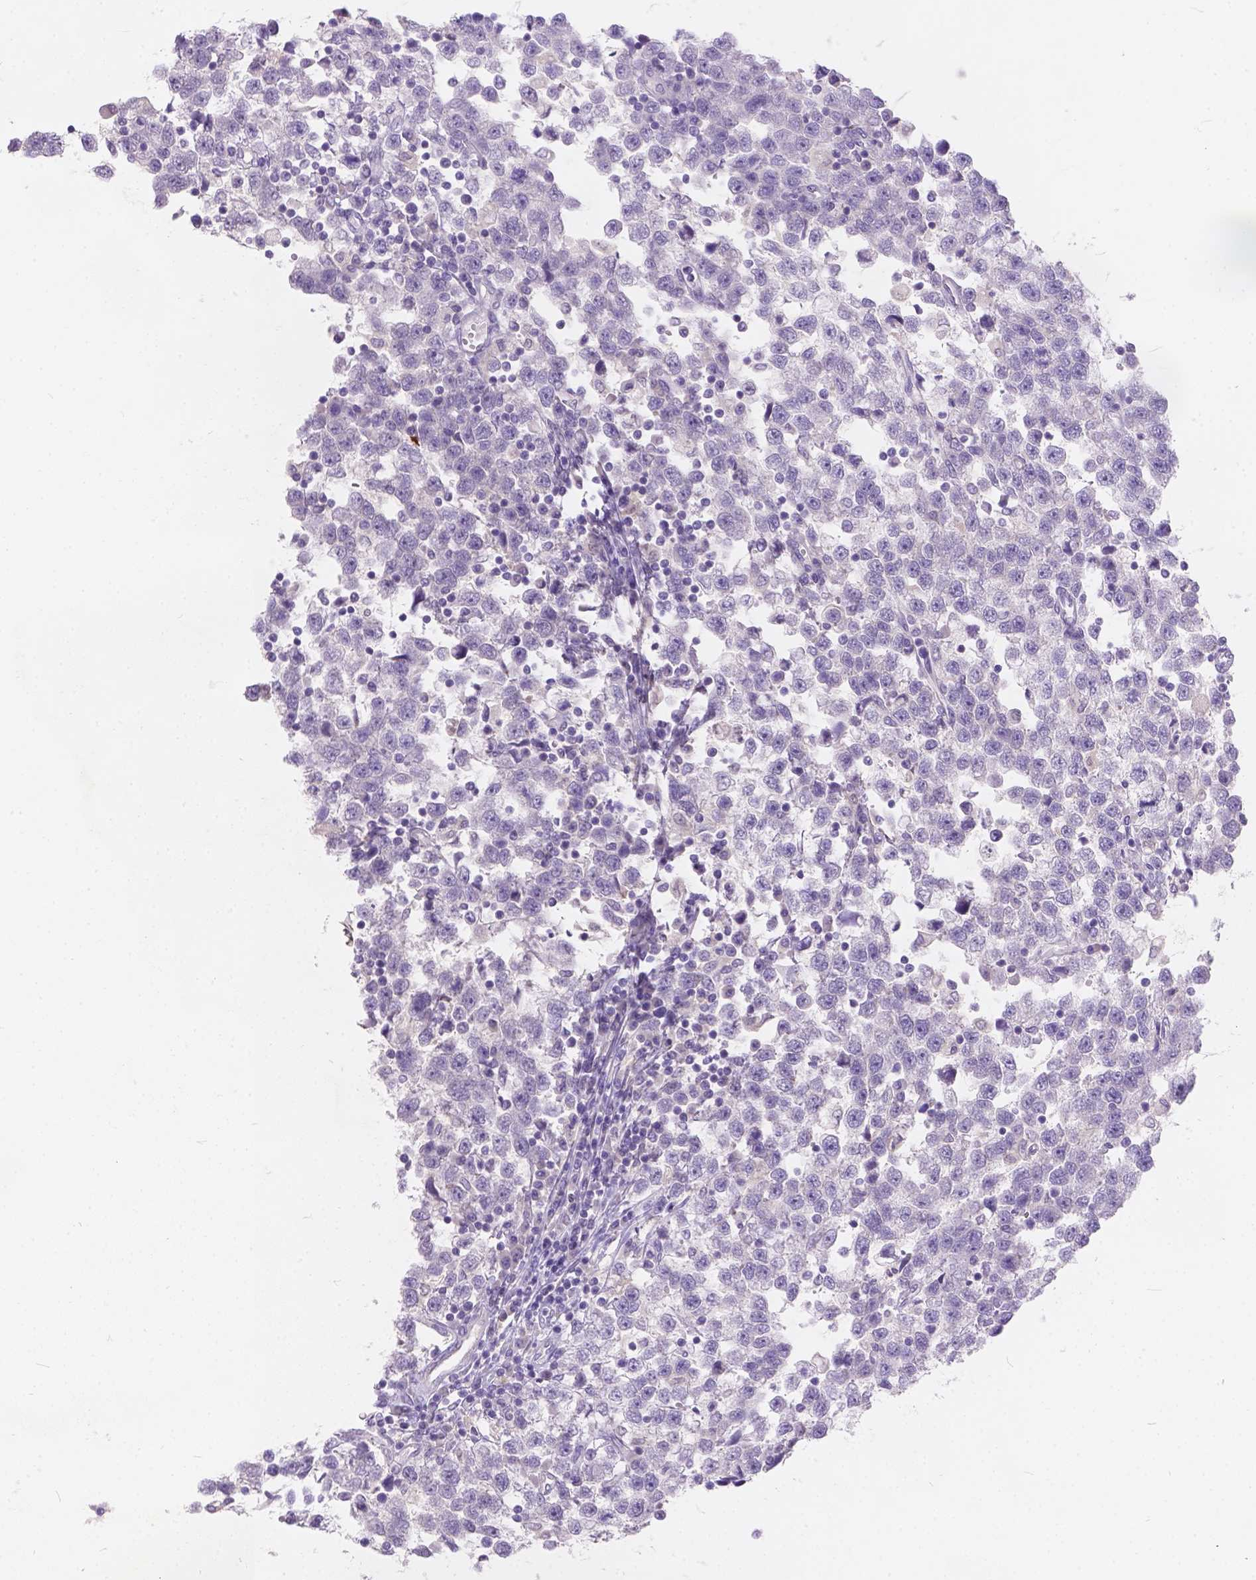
{"staining": {"intensity": "negative", "quantity": "none", "location": "none"}, "tissue": "testis cancer", "cell_type": "Tumor cells", "image_type": "cancer", "snomed": [{"axis": "morphology", "description": "Seminoma, NOS"}, {"axis": "topography", "description": "Testis"}], "caption": "The IHC histopathology image has no significant expression in tumor cells of testis seminoma tissue.", "gene": "PEX11G", "patient": {"sex": "male", "age": 34}}